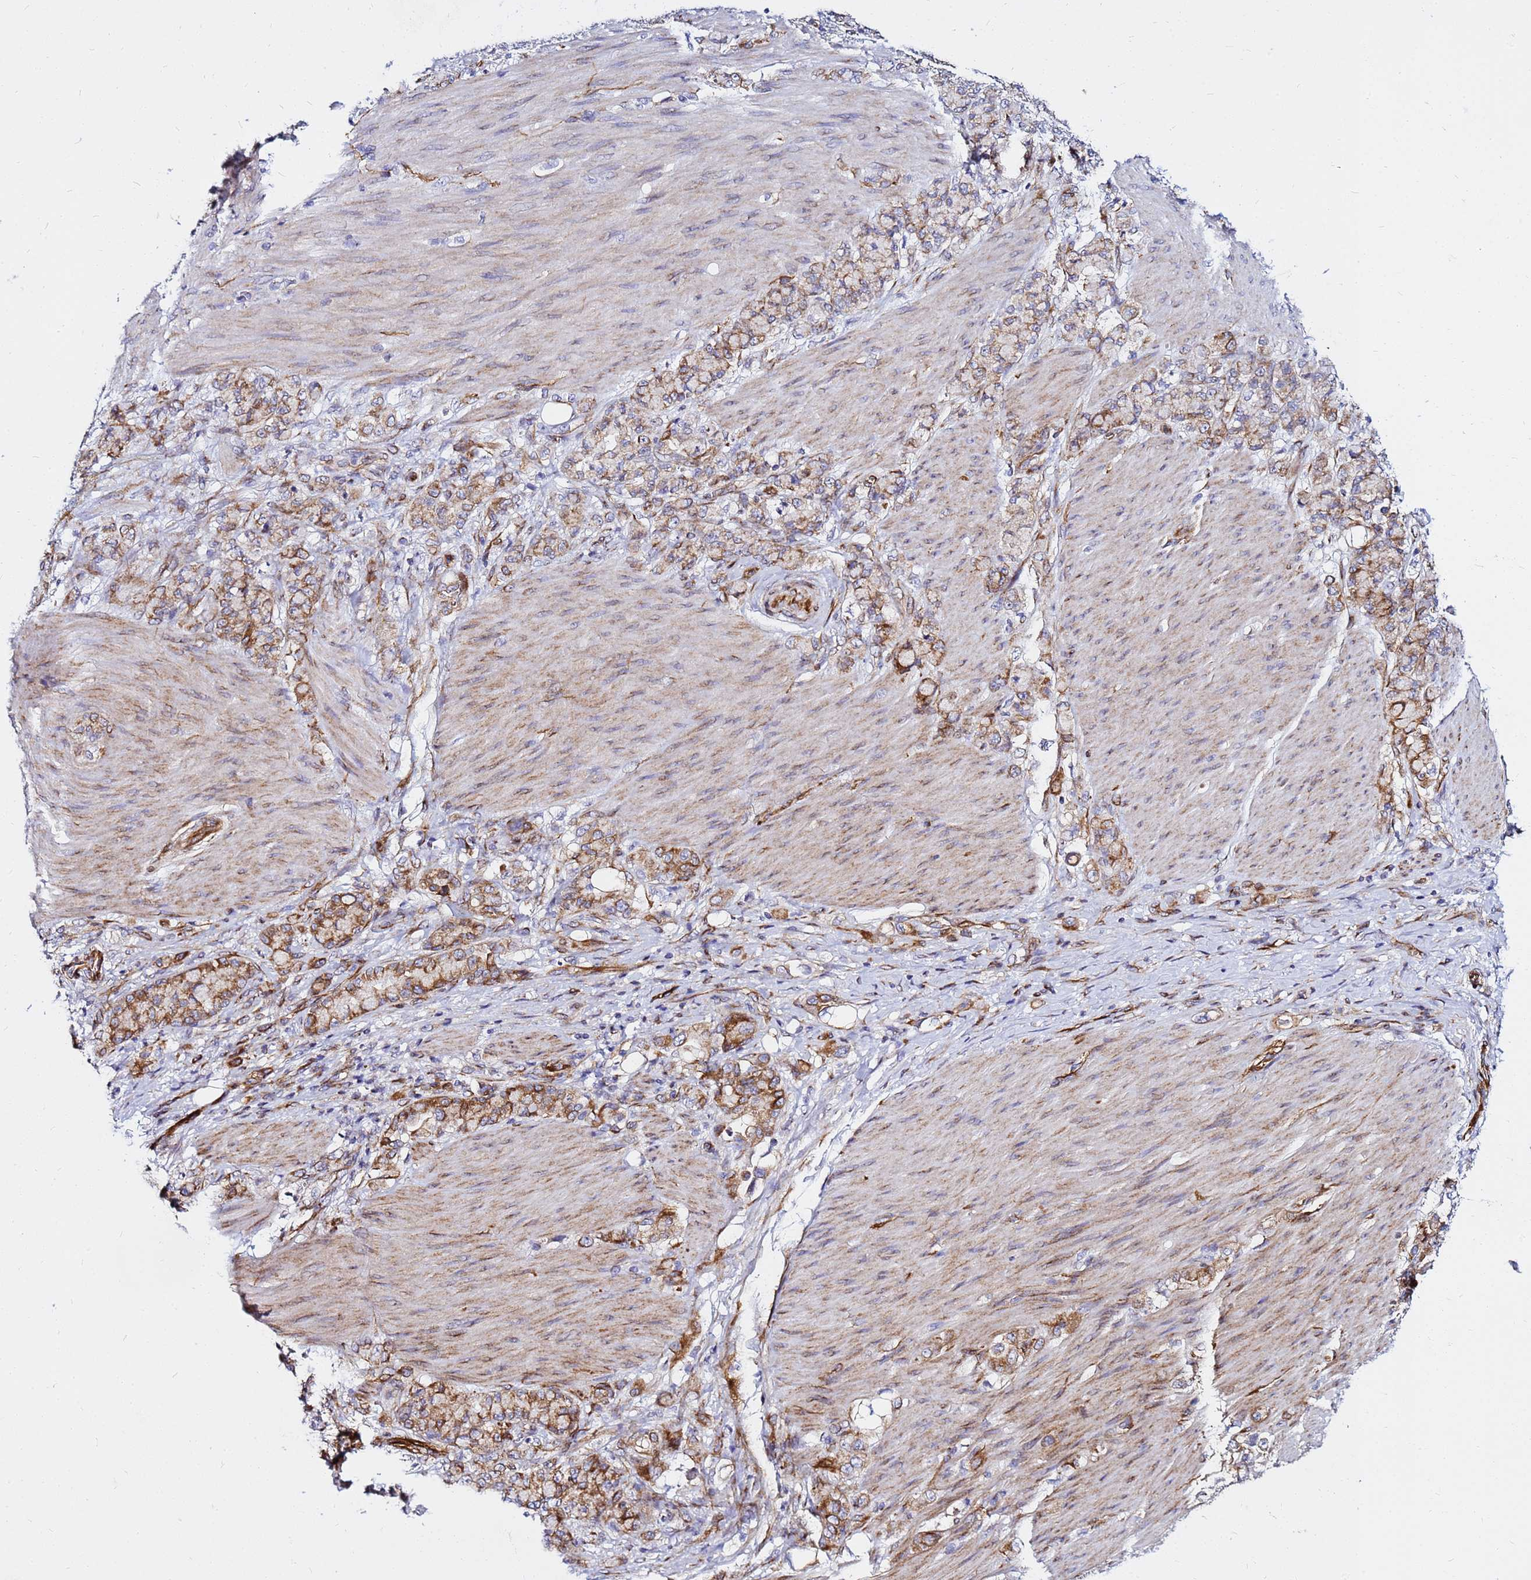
{"staining": {"intensity": "moderate", "quantity": ">75%", "location": "cytoplasmic/membranous"}, "tissue": "stomach cancer", "cell_type": "Tumor cells", "image_type": "cancer", "snomed": [{"axis": "morphology", "description": "Normal tissue, NOS"}, {"axis": "morphology", "description": "Adenocarcinoma, NOS"}, {"axis": "topography", "description": "Stomach"}], "caption": "Immunohistochemical staining of human stomach cancer (adenocarcinoma) shows moderate cytoplasmic/membranous protein expression in approximately >75% of tumor cells. The protein of interest is shown in brown color, while the nuclei are stained blue.", "gene": "TUBA8", "patient": {"sex": "female", "age": 79}}